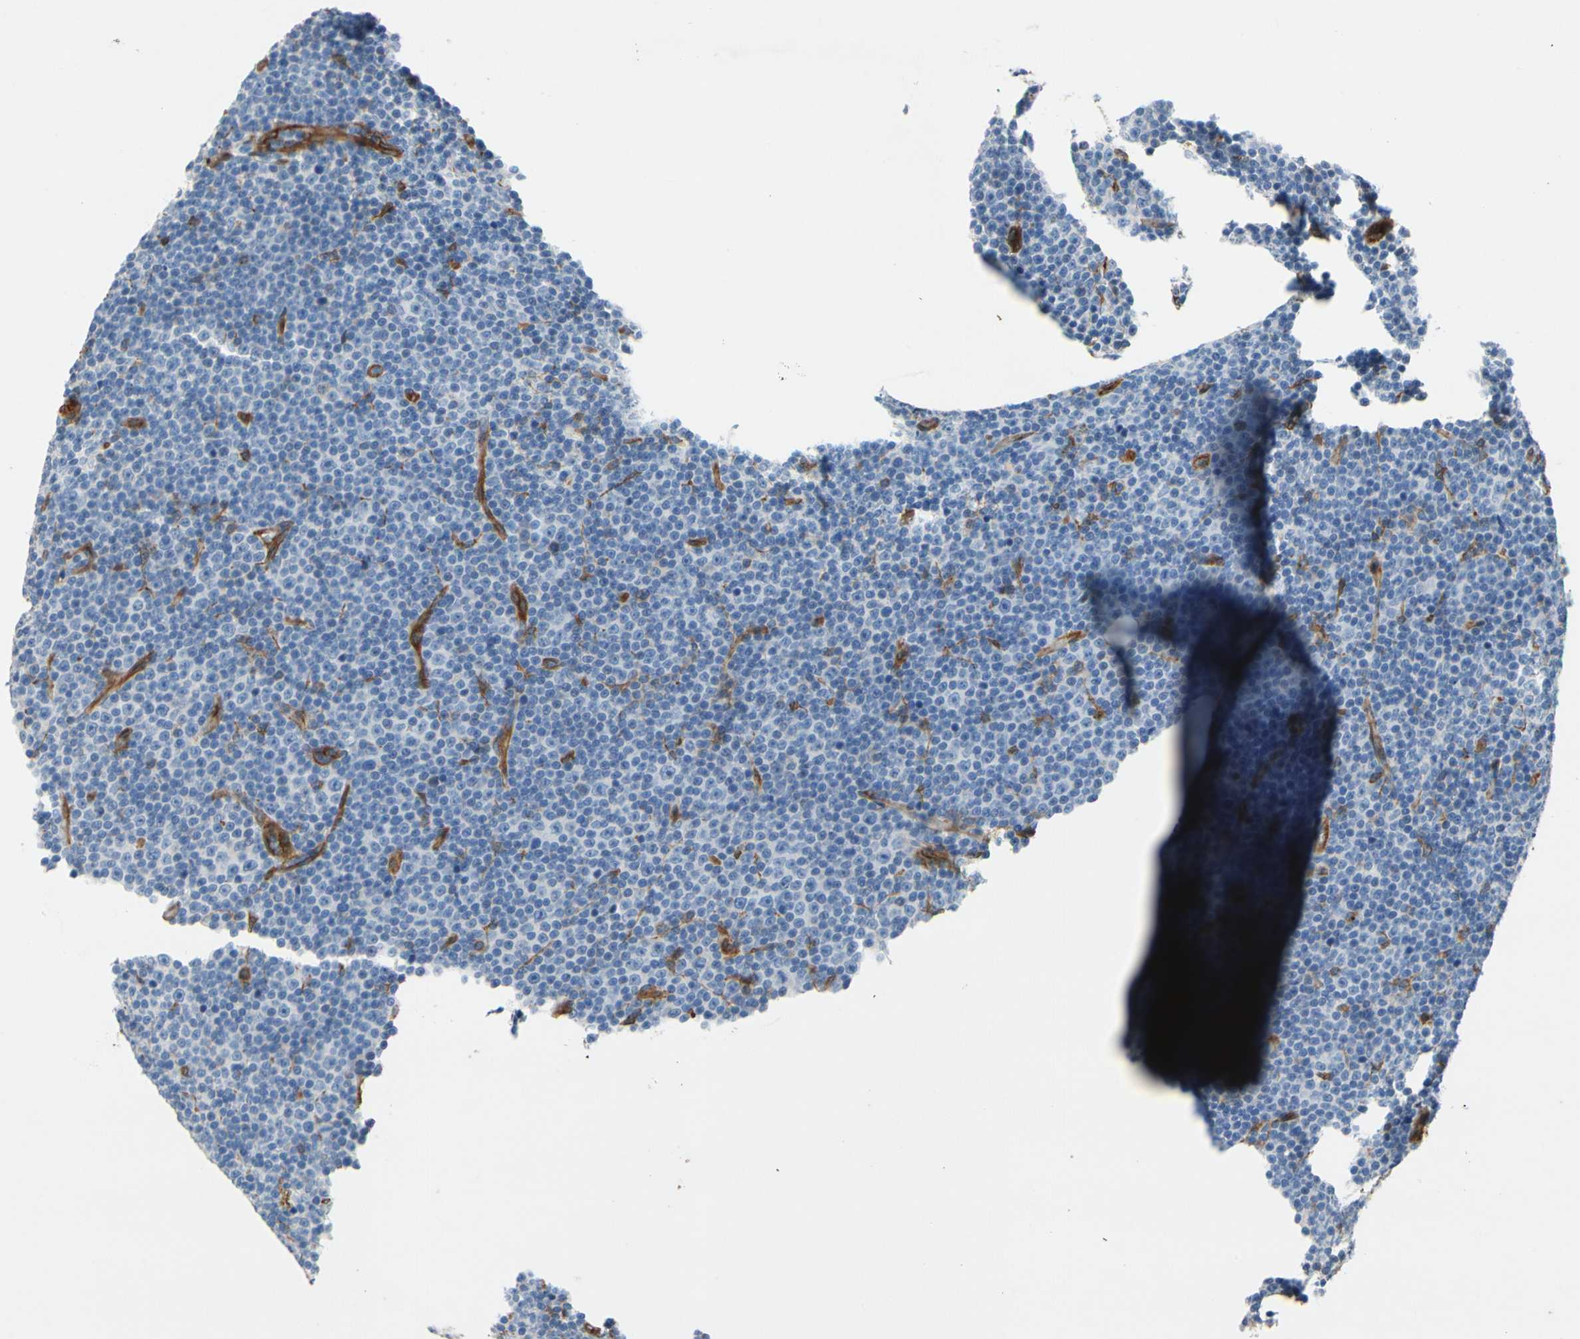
{"staining": {"intensity": "negative", "quantity": "none", "location": "none"}, "tissue": "lymphoma", "cell_type": "Tumor cells", "image_type": "cancer", "snomed": [{"axis": "morphology", "description": "Malignant lymphoma, non-Hodgkin's type, Low grade"}, {"axis": "topography", "description": "Lymph node"}], "caption": "High magnification brightfield microscopy of malignant lymphoma, non-Hodgkin's type (low-grade) stained with DAB (brown) and counterstained with hematoxylin (blue): tumor cells show no significant expression. The staining was performed using DAB (3,3'-diaminobenzidine) to visualize the protein expression in brown, while the nuclei were stained in blue with hematoxylin (Magnification: 20x).", "gene": "CTTNBP2", "patient": {"sex": "female", "age": 67}}